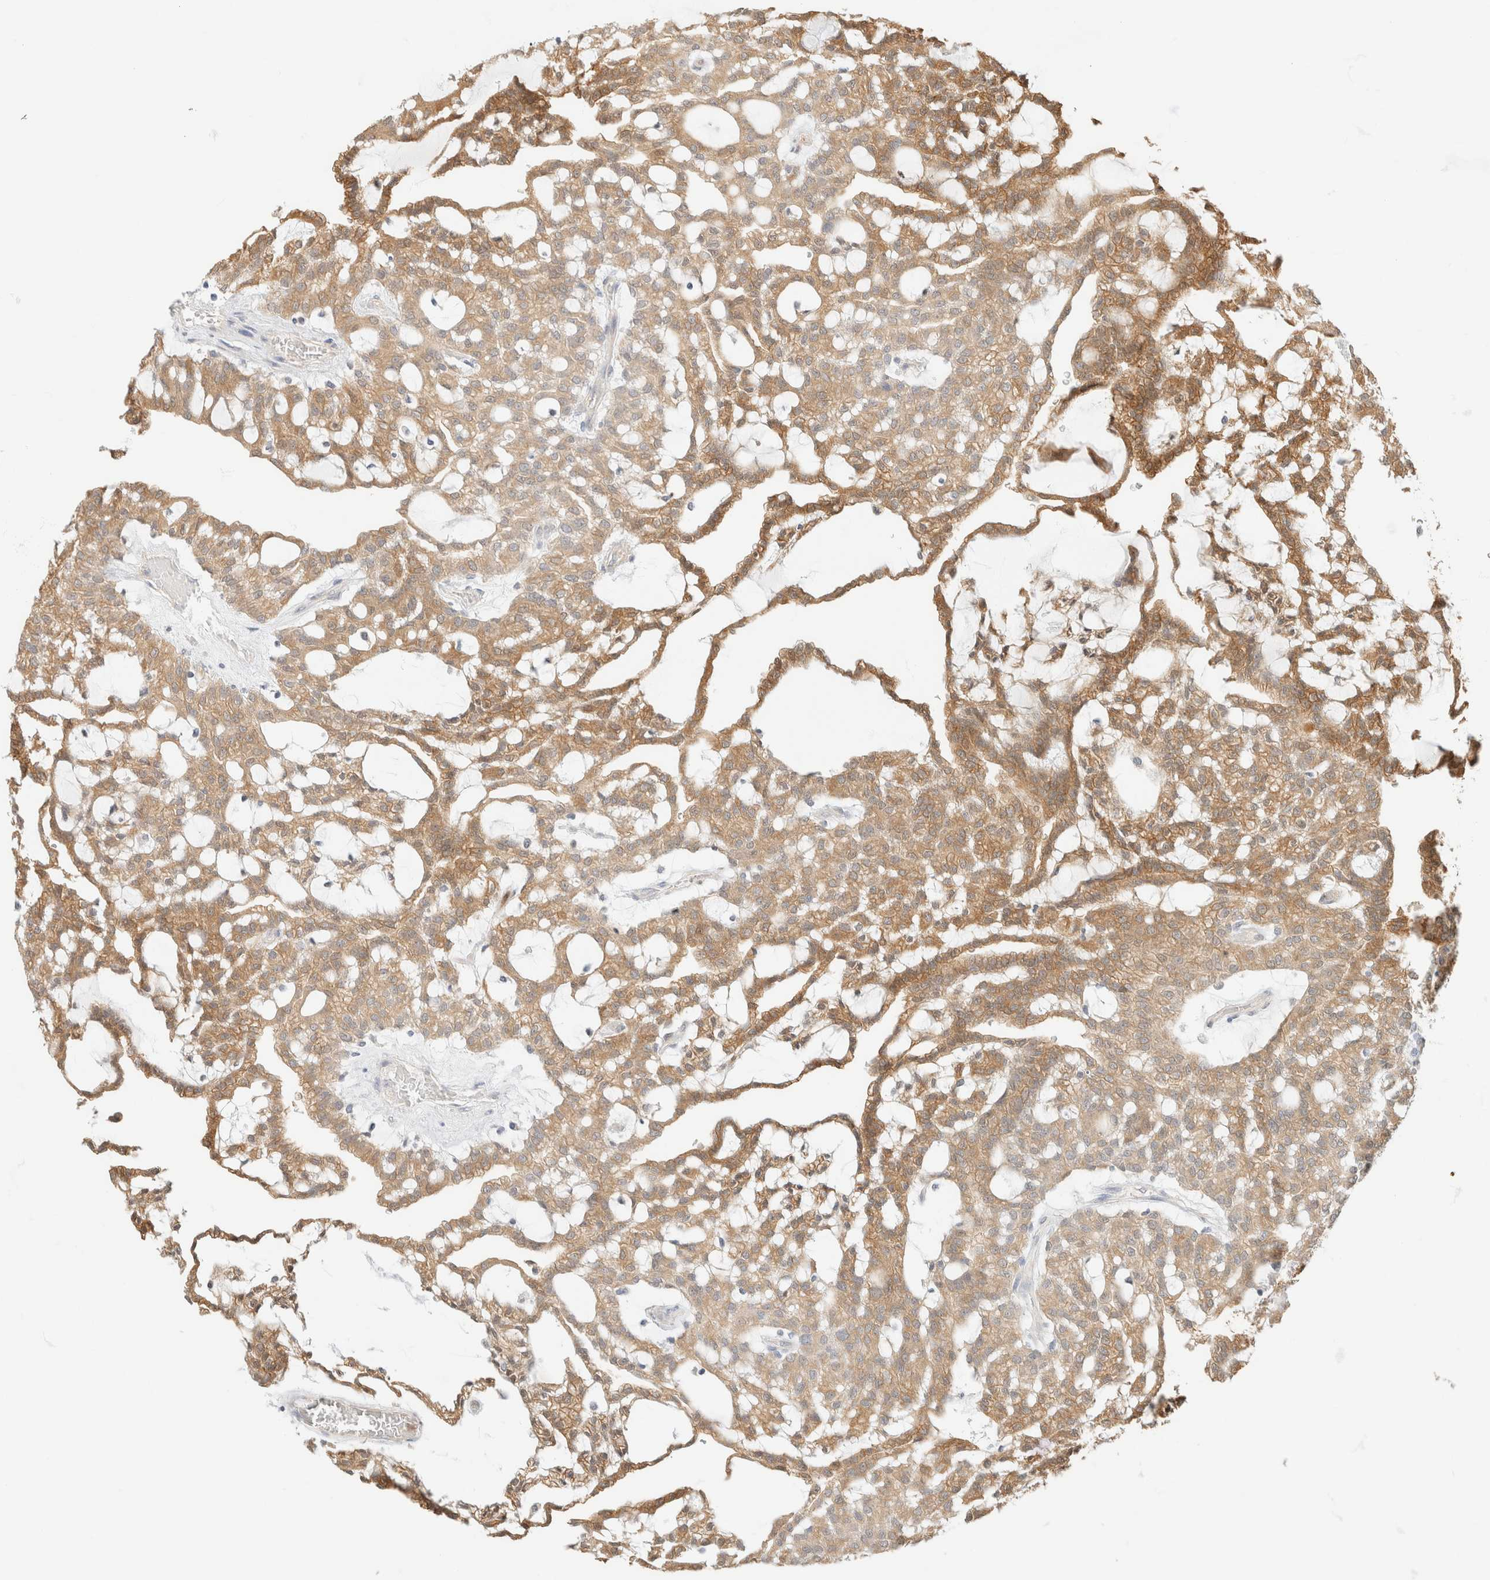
{"staining": {"intensity": "moderate", "quantity": ">75%", "location": "cytoplasmic/membranous"}, "tissue": "renal cancer", "cell_type": "Tumor cells", "image_type": "cancer", "snomed": [{"axis": "morphology", "description": "Adenocarcinoma, NOS"}, {"axis": "topography", "description": "Kidney"}], "caption": "Protein staining by immunohistochemistry shows moderate cytoplasmic/membranous positivity in about >75% of tumor cells in renal cancer (adenocarcinoma).", "gene": "GPI", "patient": {"sex": "male", "age": 63}}